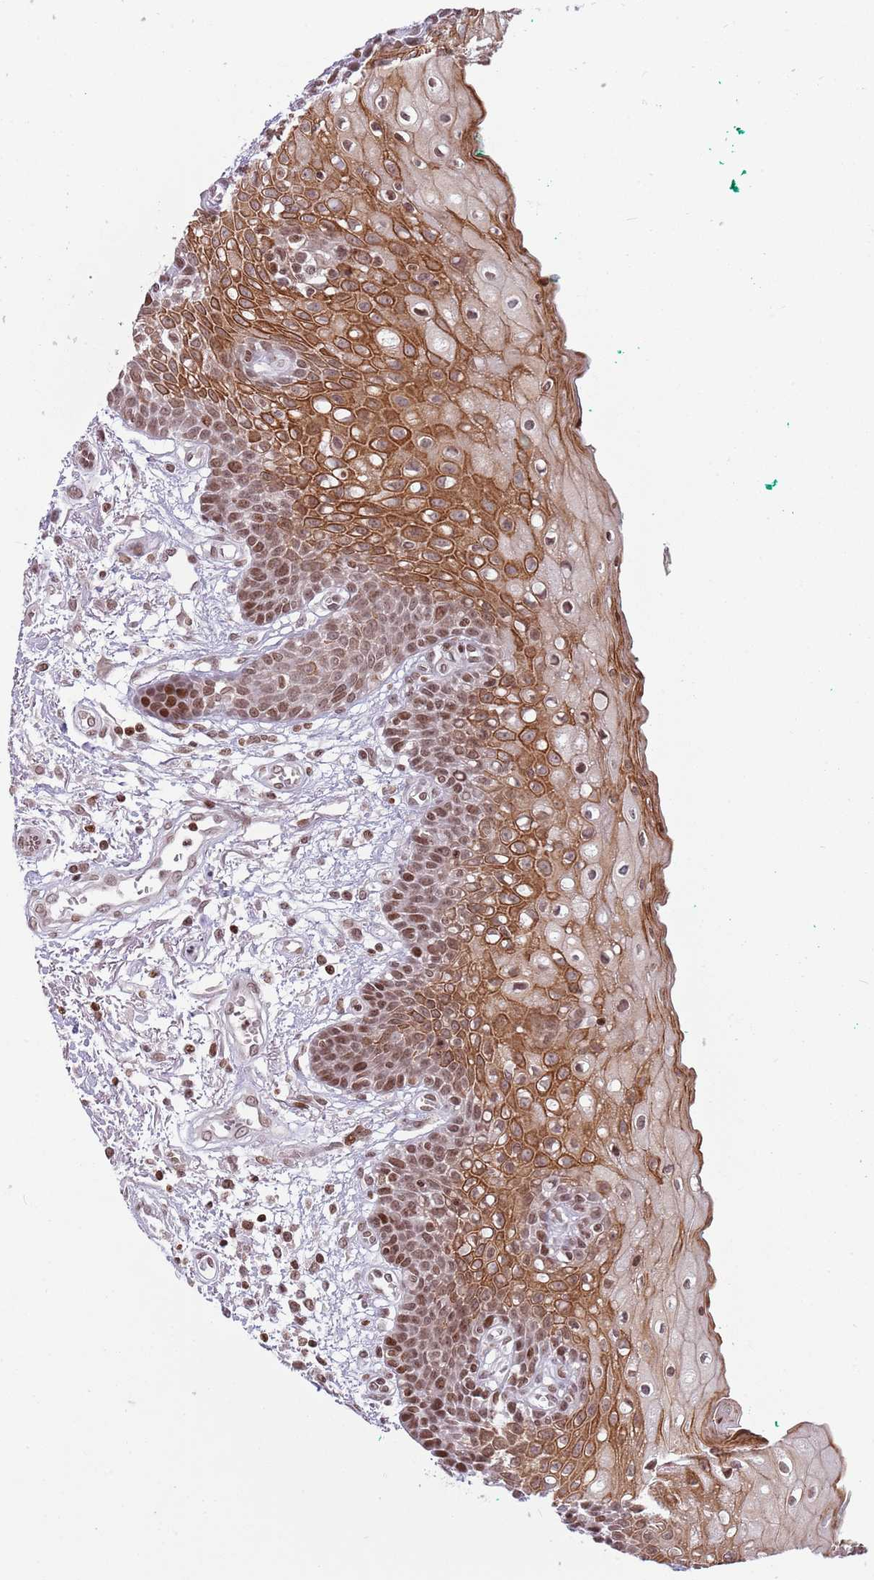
{"staining": {"intensity": "strong", "quantity": ">75%", "location": "cytoplasmic/membranous,nuclear"}, "tissue": "oral mucosa", "cell_type": "Squamous epithelial cells", "image_type": "normal", "snomed": [{"axis": "morphology", "description": "Normal tissue, NOS"}, {"axis": "morphology", "description": "Squamous cell carcinoma, NOS"}, {"axis": "topography", "description": "Oral tissue"}, {"axis": "topography", "description": "Tounge, NOS"}, {"axis": "topography", "description": "Head-Neck"}], "caption": "The immunohistochemical stain shows strong cytoplasmic/membranous,nuclear positivity in squamous epithelial cells of normal oral mucosa. Nuclei are stained in blue.", "gene": "SH3RF3", "patient": {"sex": "male", "age": 79}}